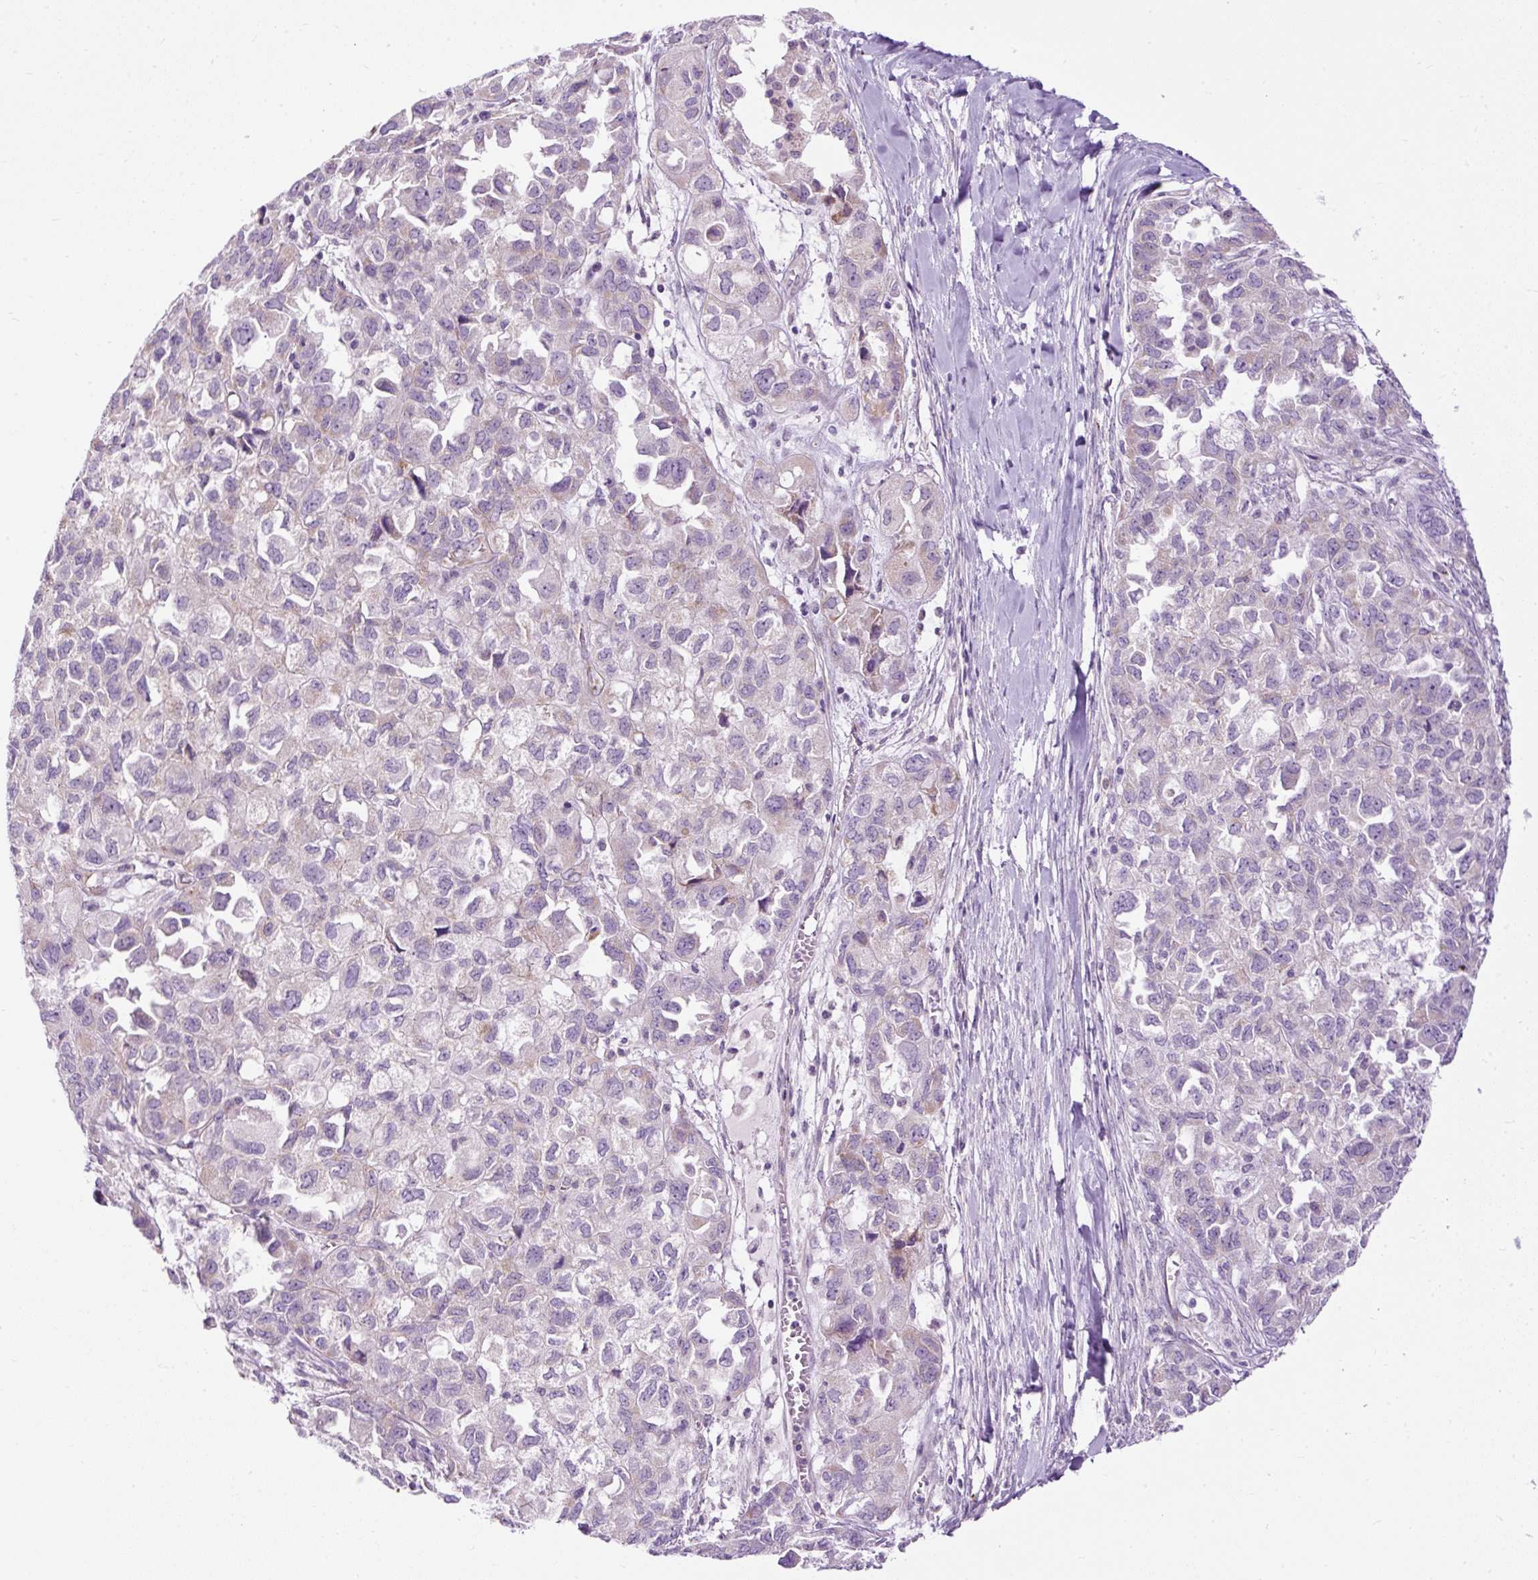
{"staining": {"intensity": "negative", "quantity": "none", "location": "none"}, "tissue": "ovarian cancer", "cell_type": "Tumor cells", "image_type": "cancer", "snomed": [{"axis": "morphology", "description": "Cystadenocarcinoma, serous, NOS"}, {"axis": "topography", "description": "Ovary"}], "caption": "IHC histopathology image of neoplastic tissue: human ovarian serous cystadenocarcinoma stained with DAB demonstrates no significant protein expression in tumor cells.", "gene": "FMC1", "patient": {"sex": "female", "age": 84}}